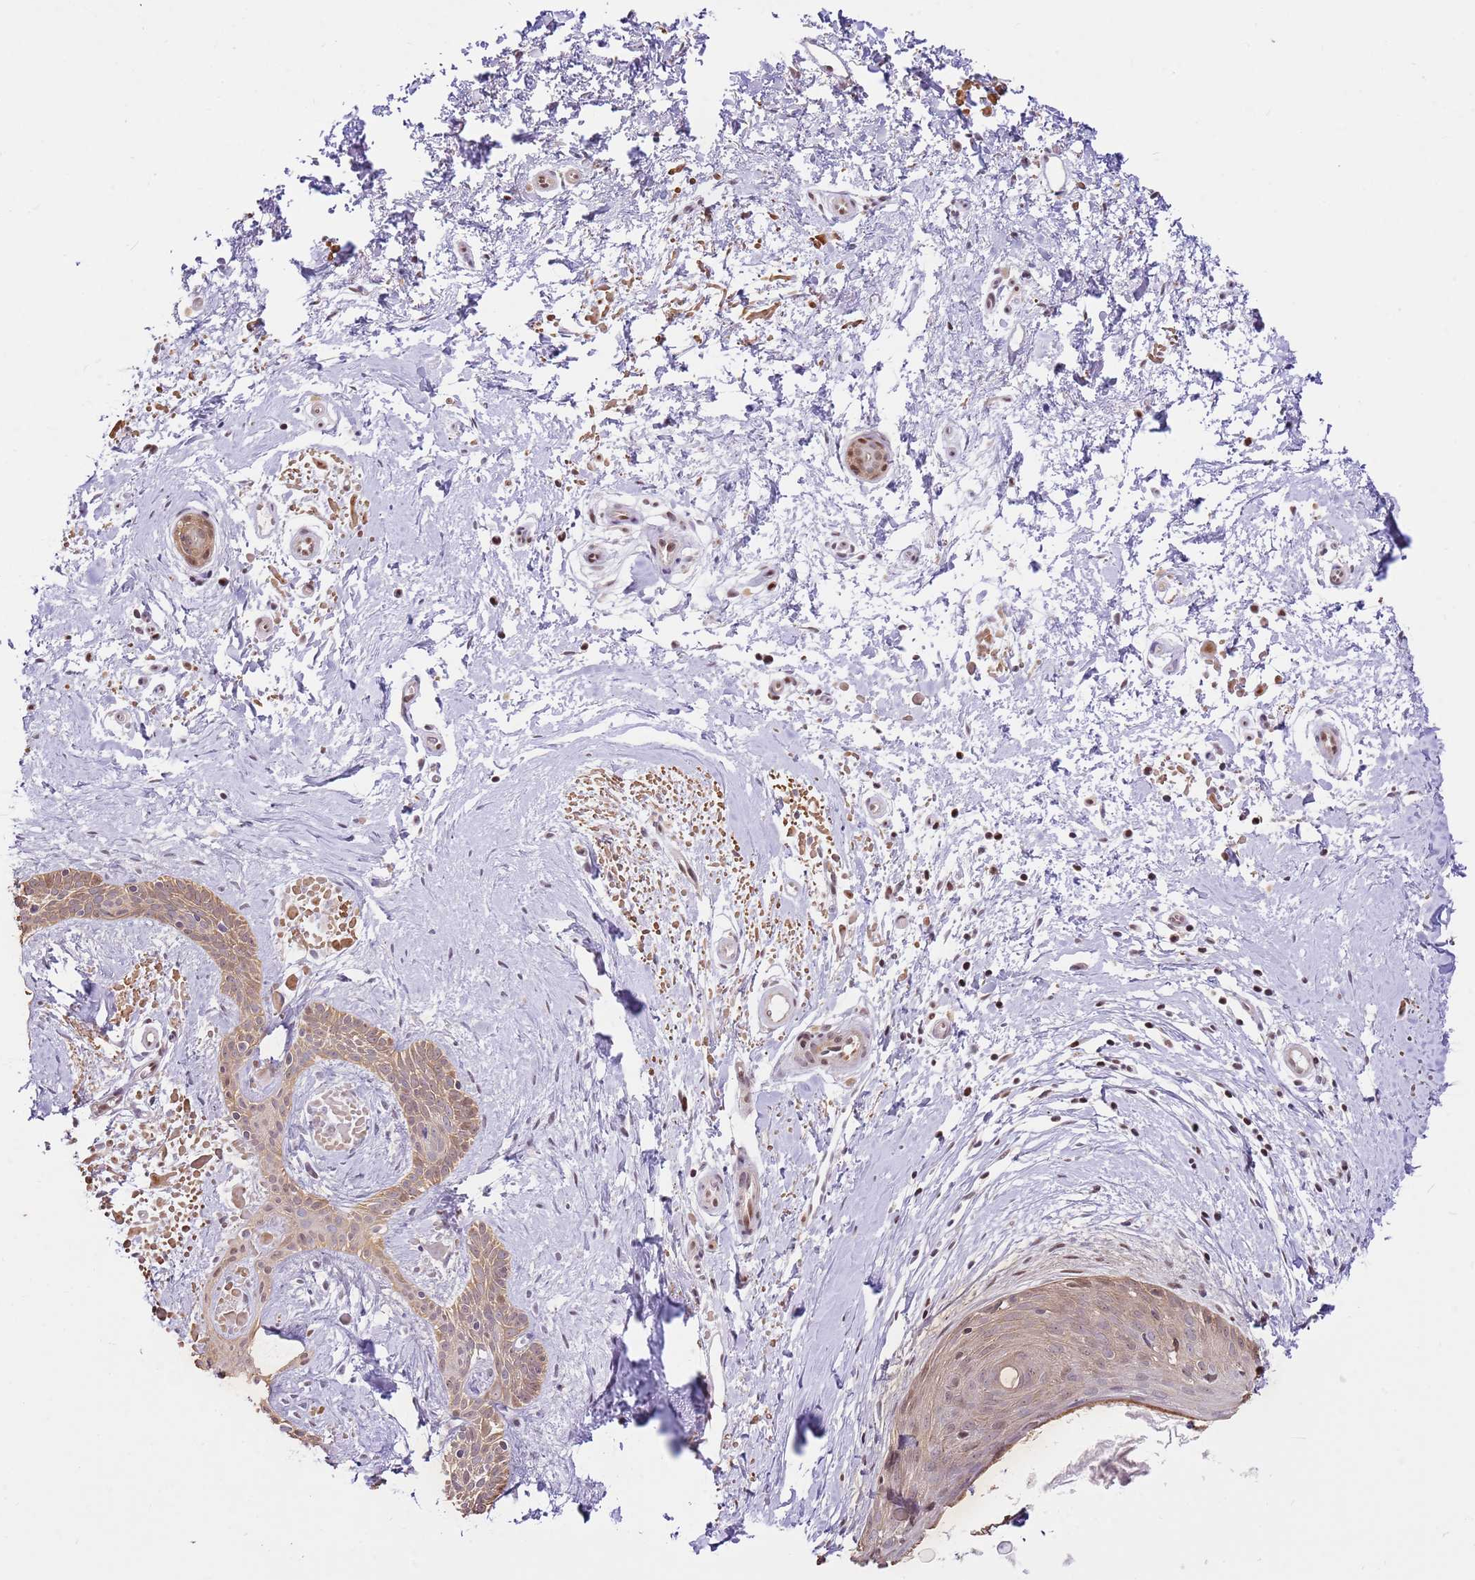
{"staining": {"intensity": "moderate", "quantity": ">75%", "location": "cytoplasmic/membranous,nuclear"}, "tissue": "skin cancer", "cell_type": "Tumor cells", "image_type": "cancer", "snomed": [{"axis": "morphology", "description": "Basal cell carcinoma"}, {"axis": "topography", "description": "Skin"}], "caption": "The photomicrograph exhibits staining of skin cancer (basal cell carcinoma), revealing moderate cytoplasmic/membranous and nuclear protein positivity (brown color) within tumor cells.", "gene": "RFK", "patient": {"sex": "male", "age": 78}}